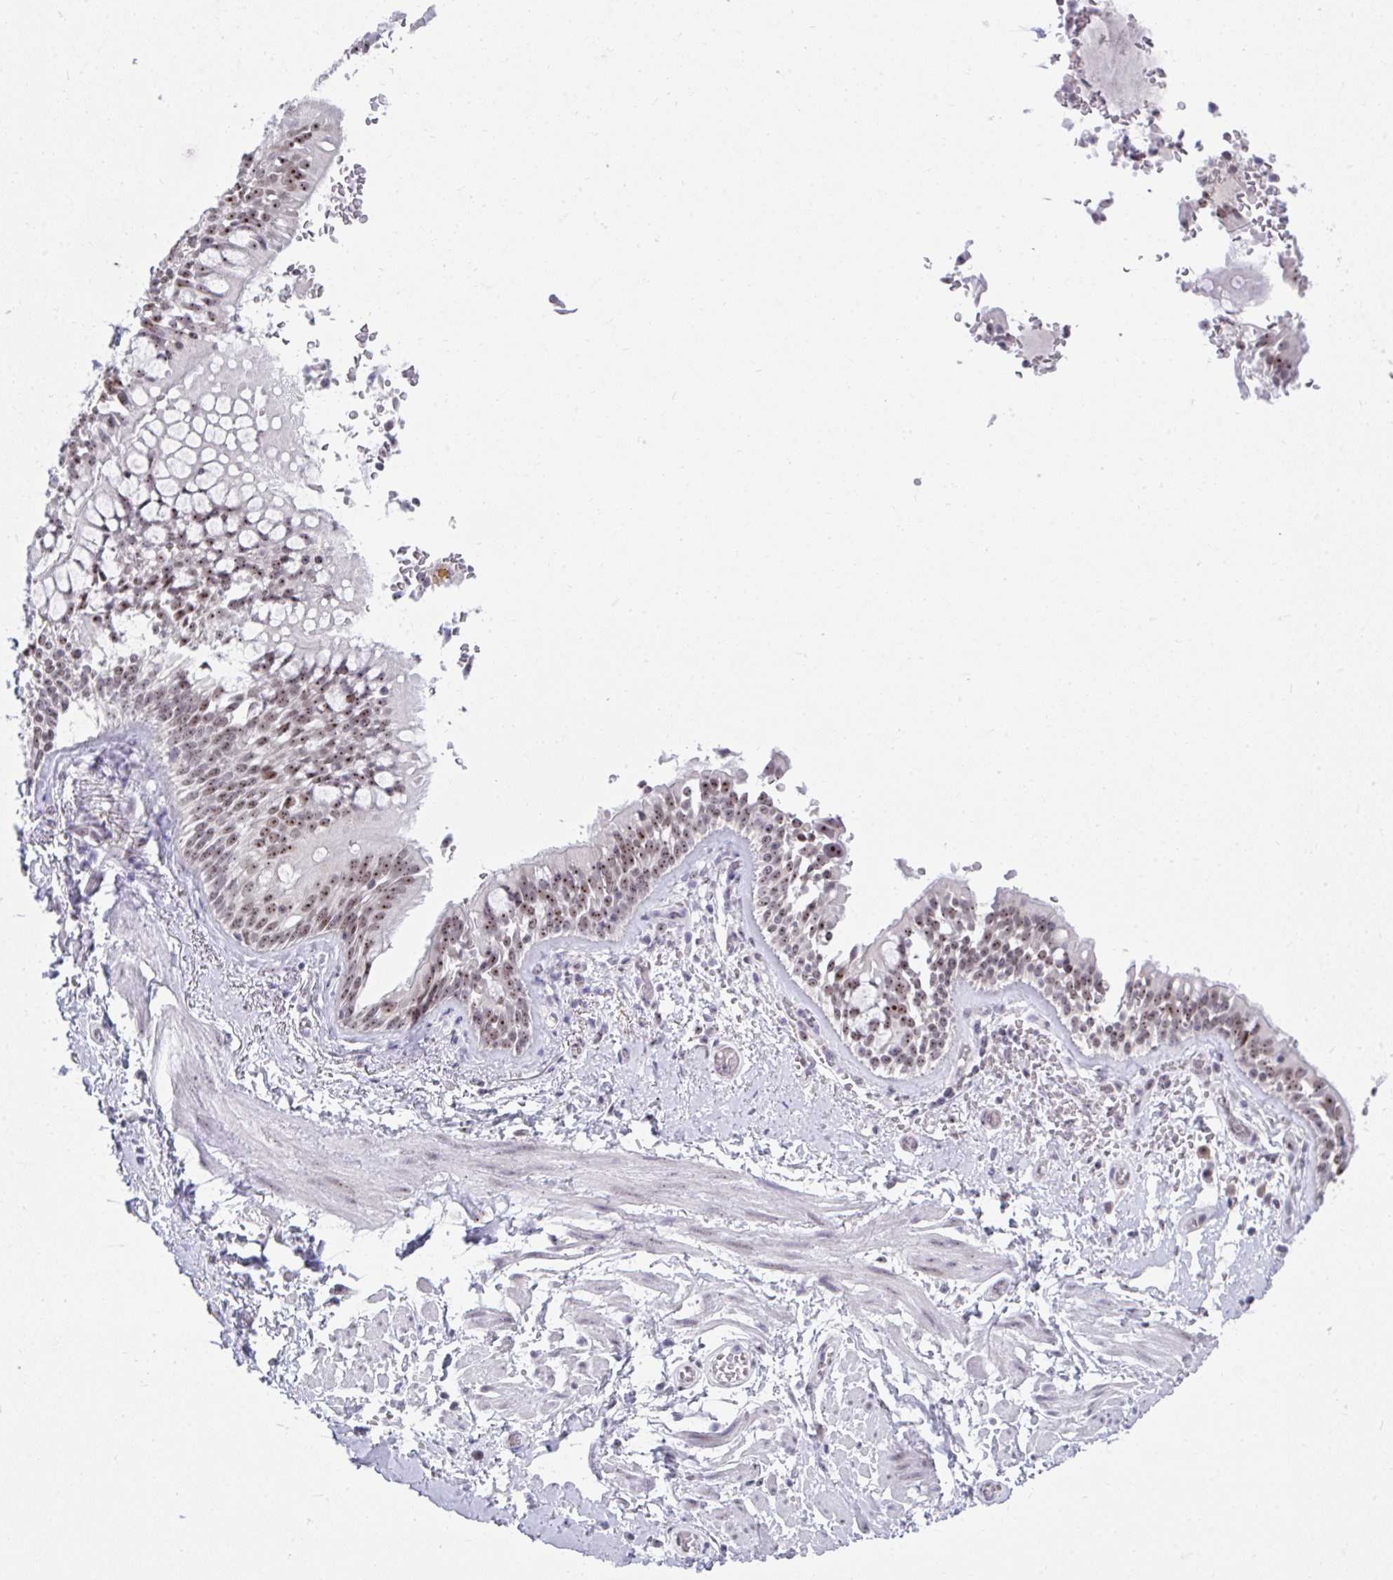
{"staining": {"intensity": "negative", "quantity": "none", "location": "none"}, "tissue": "adipose tissue", "cell_type": "Adipocytes", "image_type": "normal", "snomed": [{"axis": "morphology", "description": "Normal tissue, NOS"}, {"axis": "morphology", "description": "Degeneration, NOS"}, {"axis": "topography", "description": "Cartilage tissue"}, {"axis": "topography", "description": "Lung"}], "caption": "Immunohistochemistry (IHC) micrograph of unremarkable human adipose tissue stained for a protein (brown), which shows no staining in adipocytes.", "gene": "HIRA", "patient": {"sex": "female", "age": 61}}